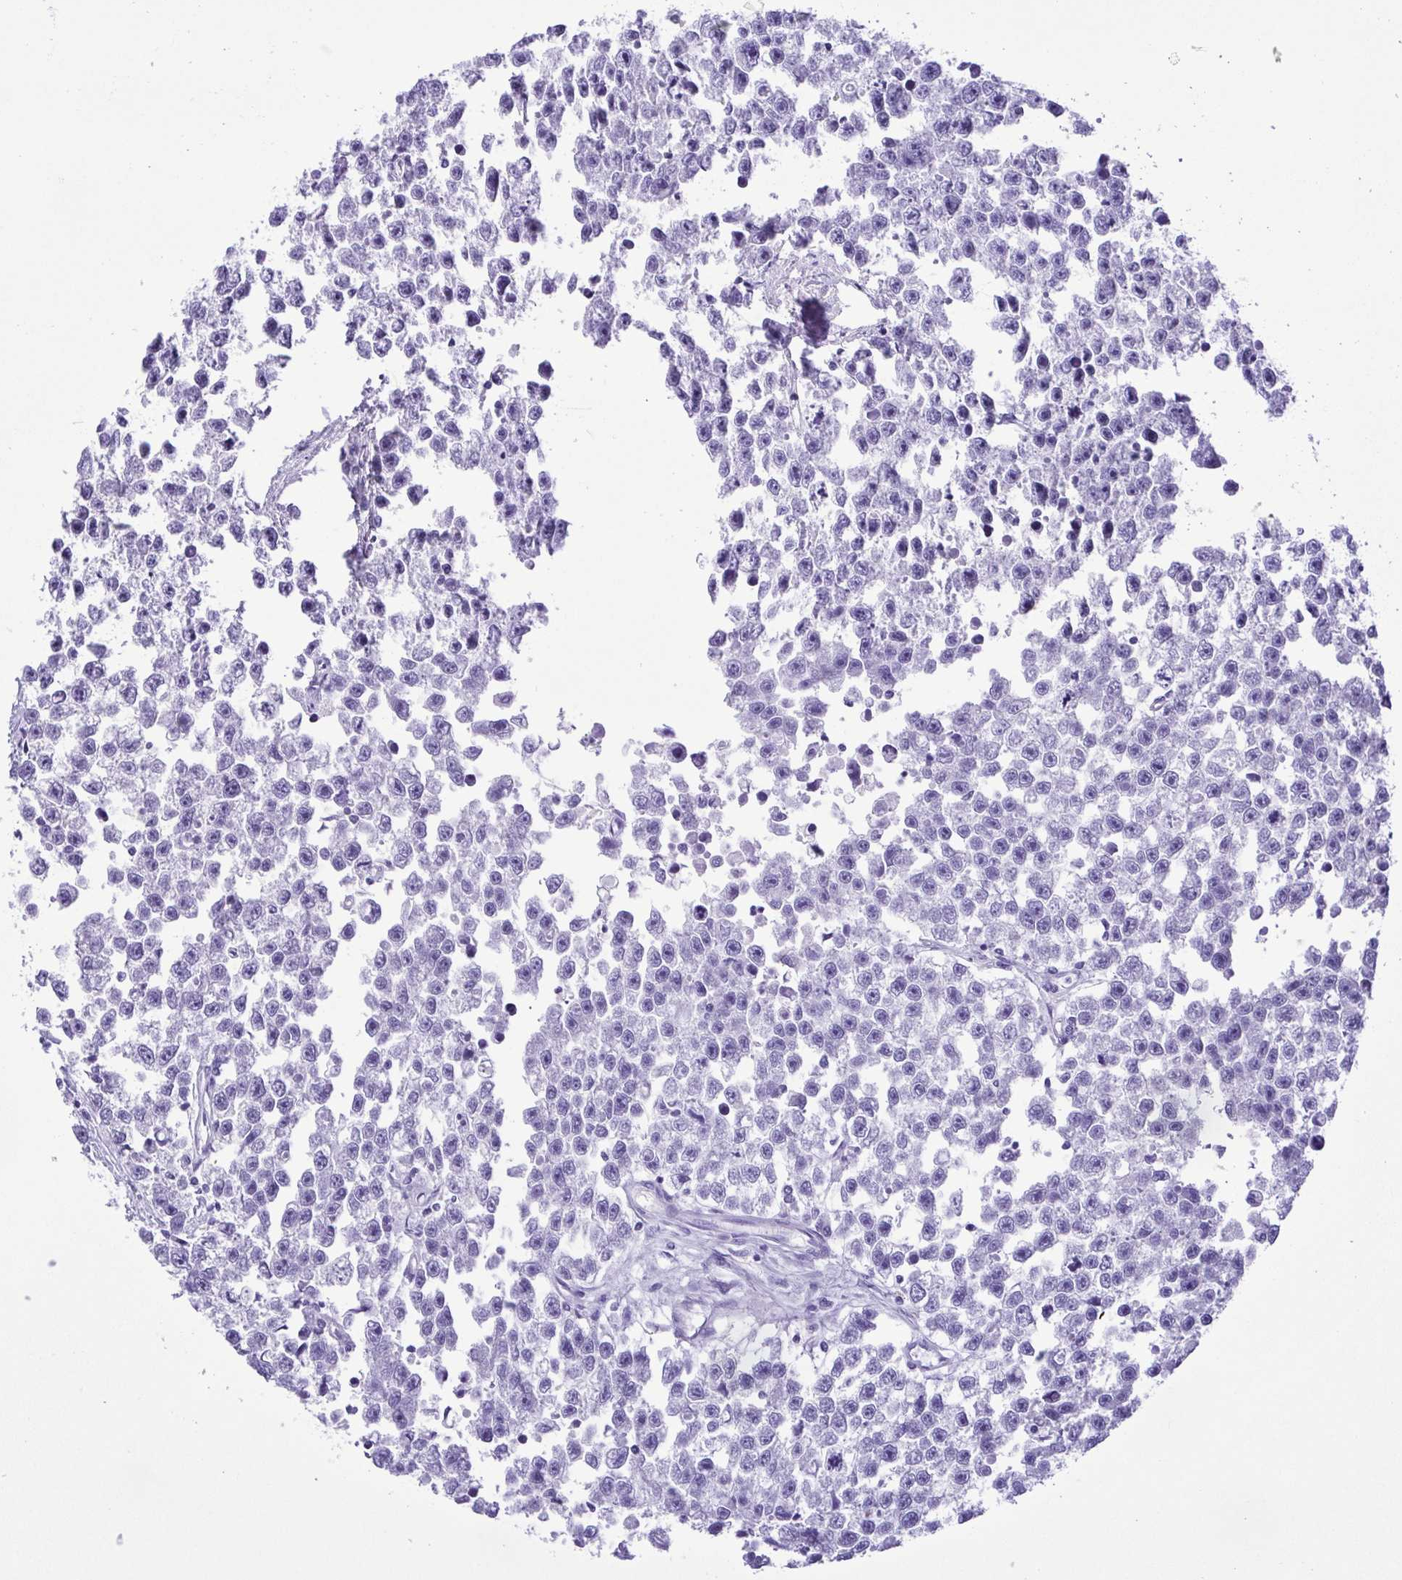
{"staining": {"intensity": "negative", "quantity": "none", "location": "none"}, "tissue": "testis cancer", "cell_type": "Tumor cells", "image_type": "cancer", "snomed": [{"axis": "morphology", "description": "Seminoma, NOS"}, {"axis": "topography", "description": "Testis"}], "caption": "There is no significant positivity in tumor cells of testis cancer (seminoma).", "gene": "PAK3", "patient": {"sex": "male", "age": 26}}